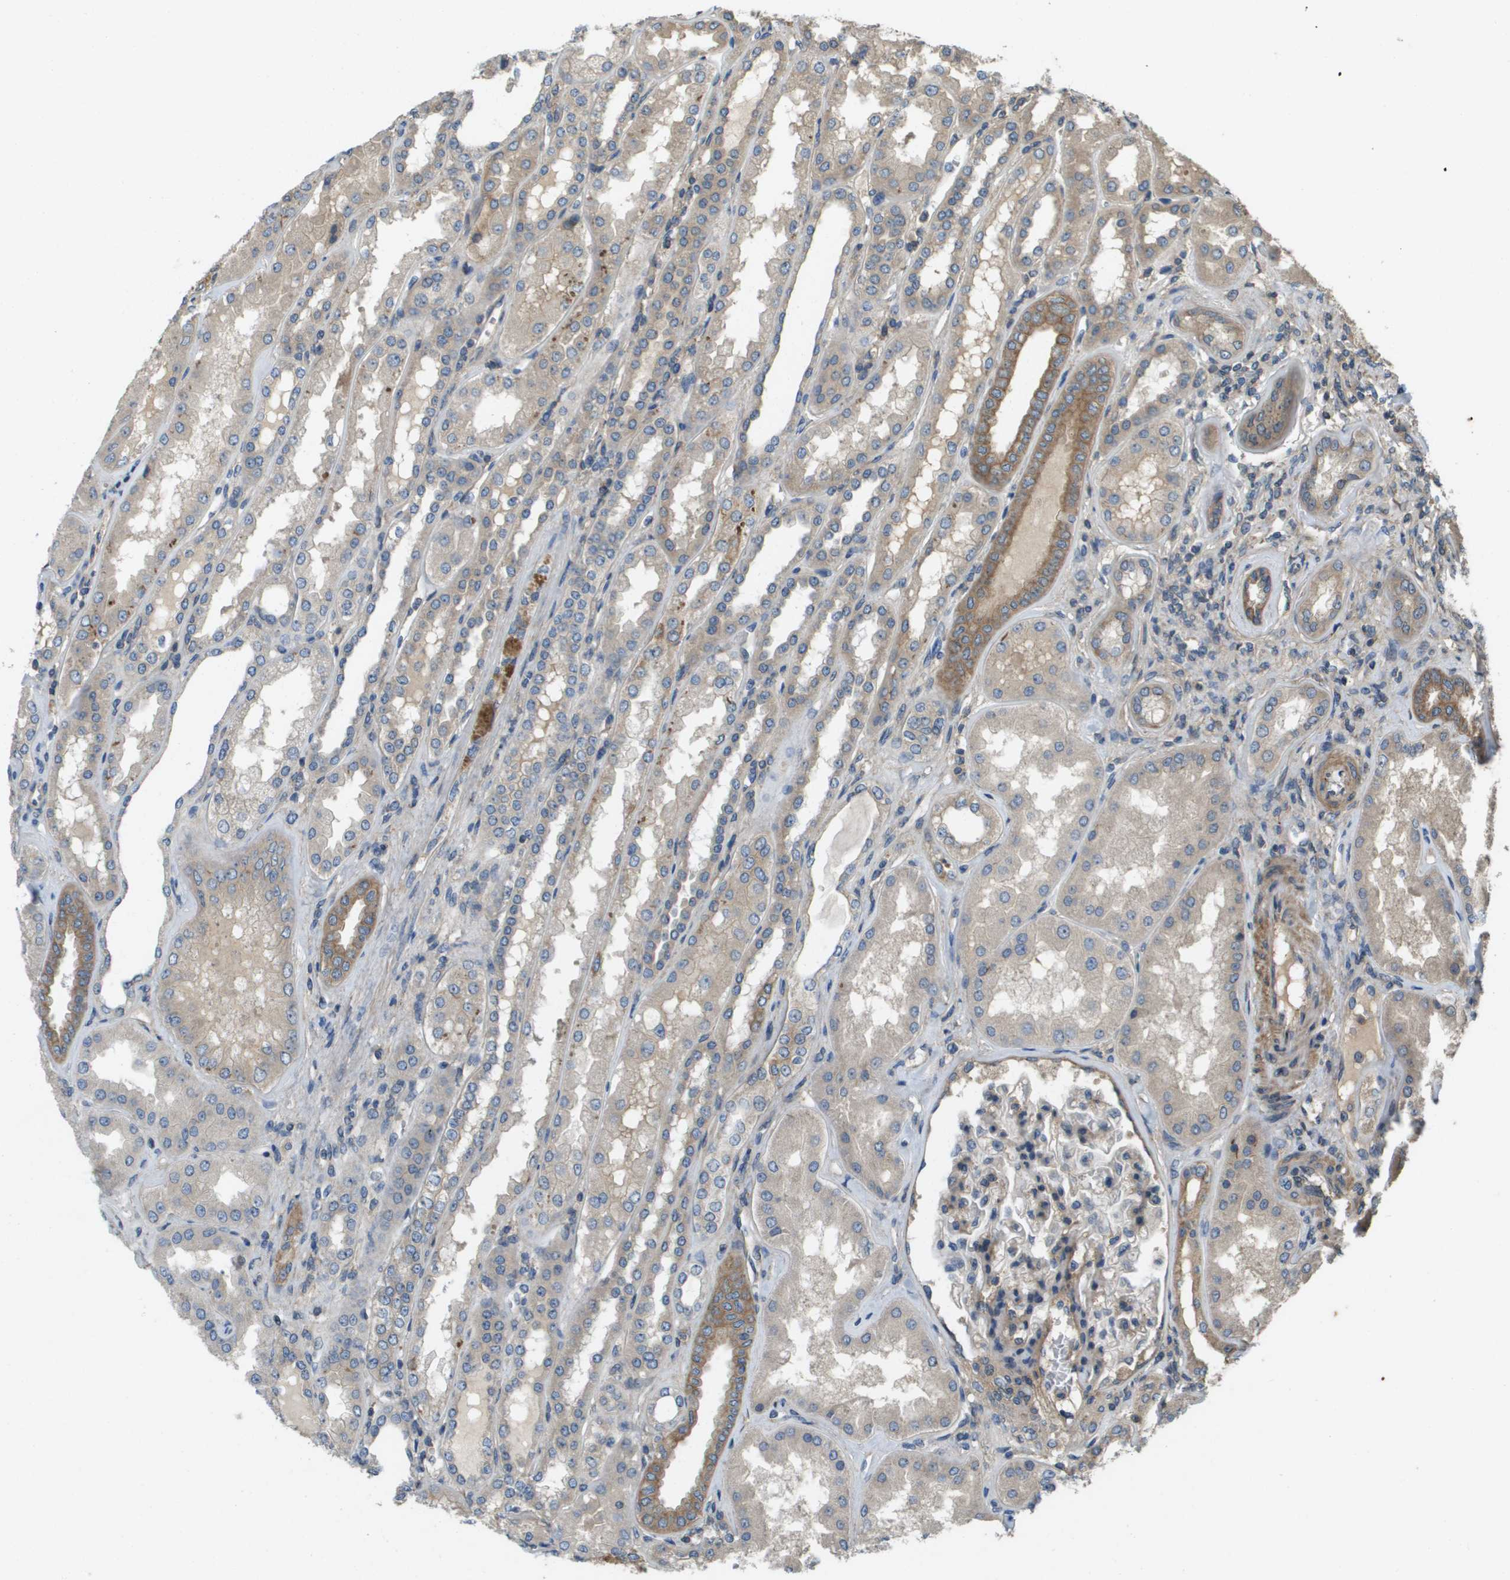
{"staining": {"intensity": "weak", "quantity": "25%-75%", "location": "cytoplasmic/membranous"}, "tissue": "kidney", "cell_type": "Cells in glomeruli", "image_type": "normal", "snomed": [{"axis": "morphology", "description": "Normal tissue, NOS"}, {"axis": "topography", "description": "Kidney"}], "caption": "Kidney stained for a protein (brown) shows weak cytoplasmic/membranous positive positivity in about 25%-75% of cells in glomeruli.", "gene": "KRT23", "patient": {"sex": "female", "age": 56}}